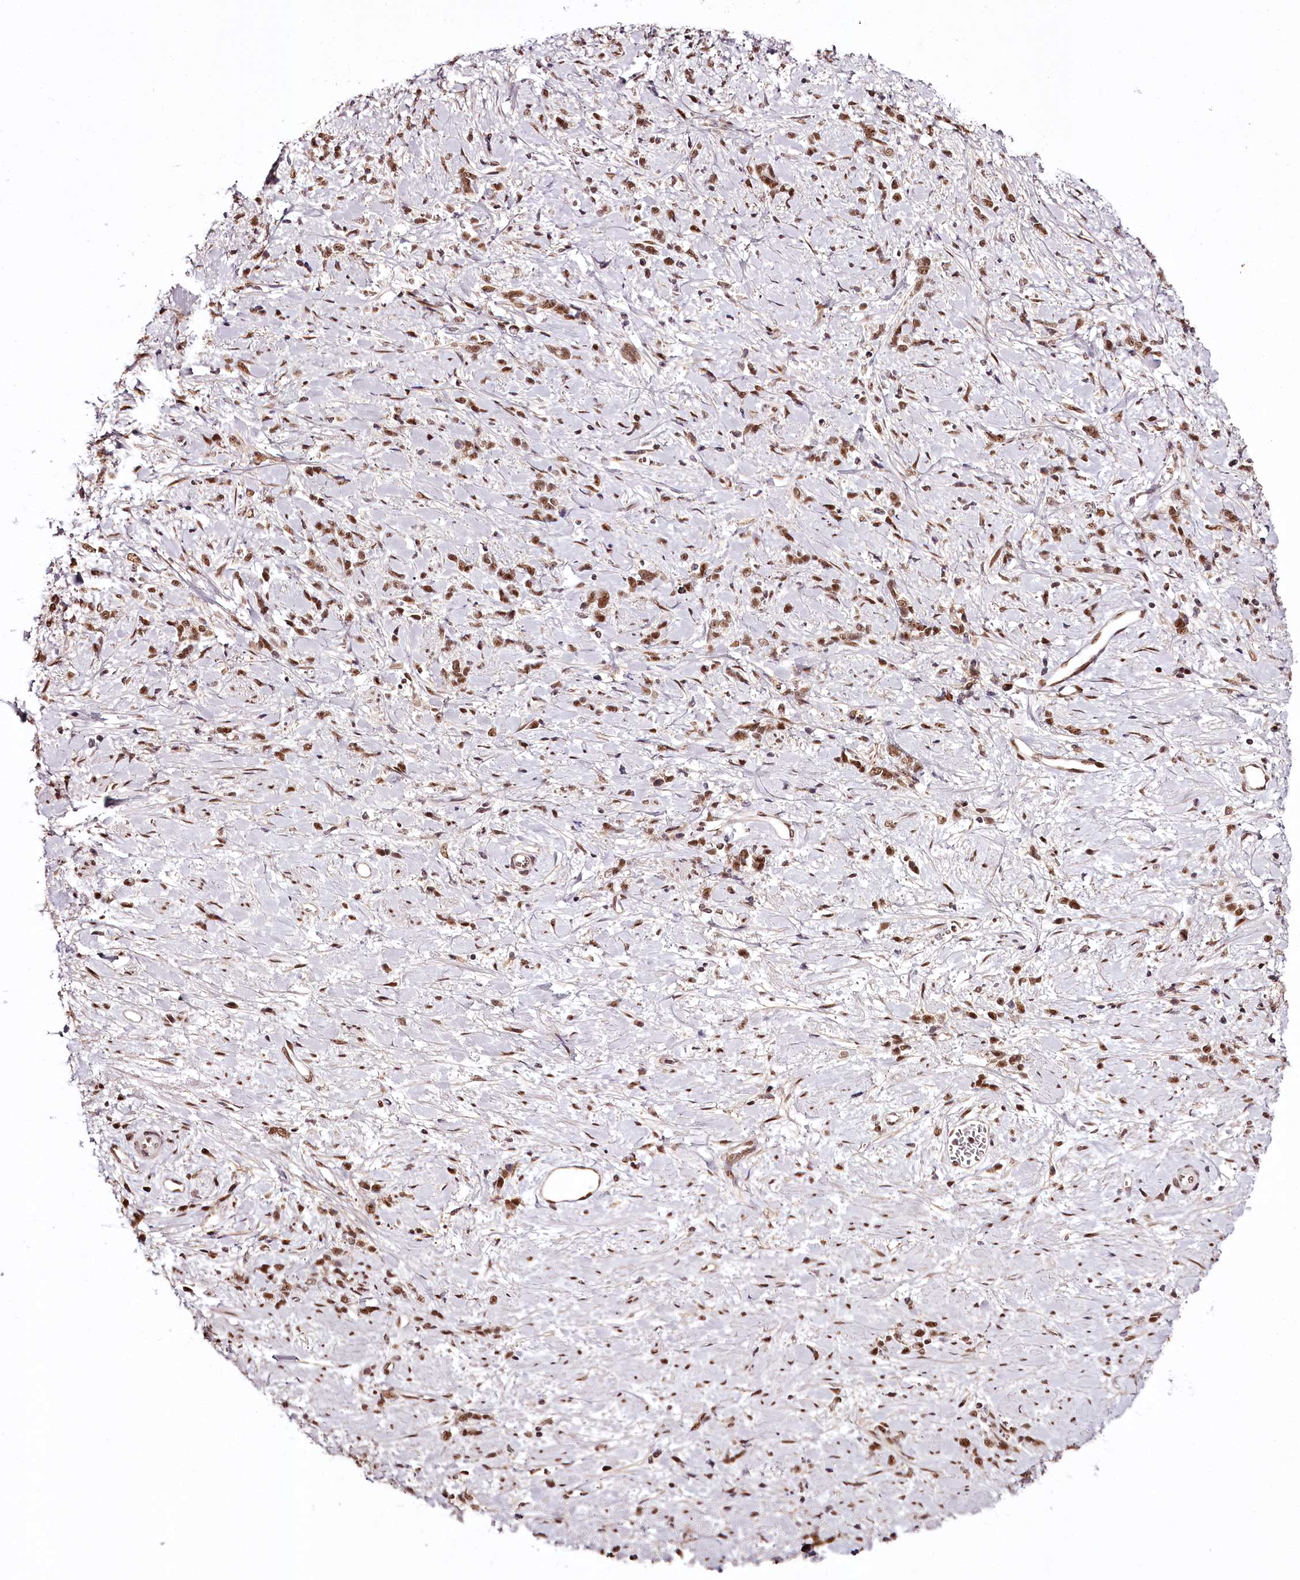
{"staining": {"intensity": "strong", "quantity": ">75%", "location": "cytoplasmic/membranous,nuclear"}, "tissue": "stomach cancer", "cell_type": "Tumor cells", "image_type": "cancer", "snomed": [{"axis": "morphology", "description": "Adenocarcinoma, NOS"}, {"axis": "topography", "description": "Stomach"}], "caption": "Tumor cells exhibit high levels of strong cytoplasmic/membranous and nuclear staining in about >75% of cells in adenocarcinoma (stomach). The staining was performed using DAB (3,3'-diaminobenzidine), with brown indicating positive protein expression. Nuclei are stained blue with hematoxylin.", "gene": "TTC33", "patient": {"sex": "female", "age": 60}}